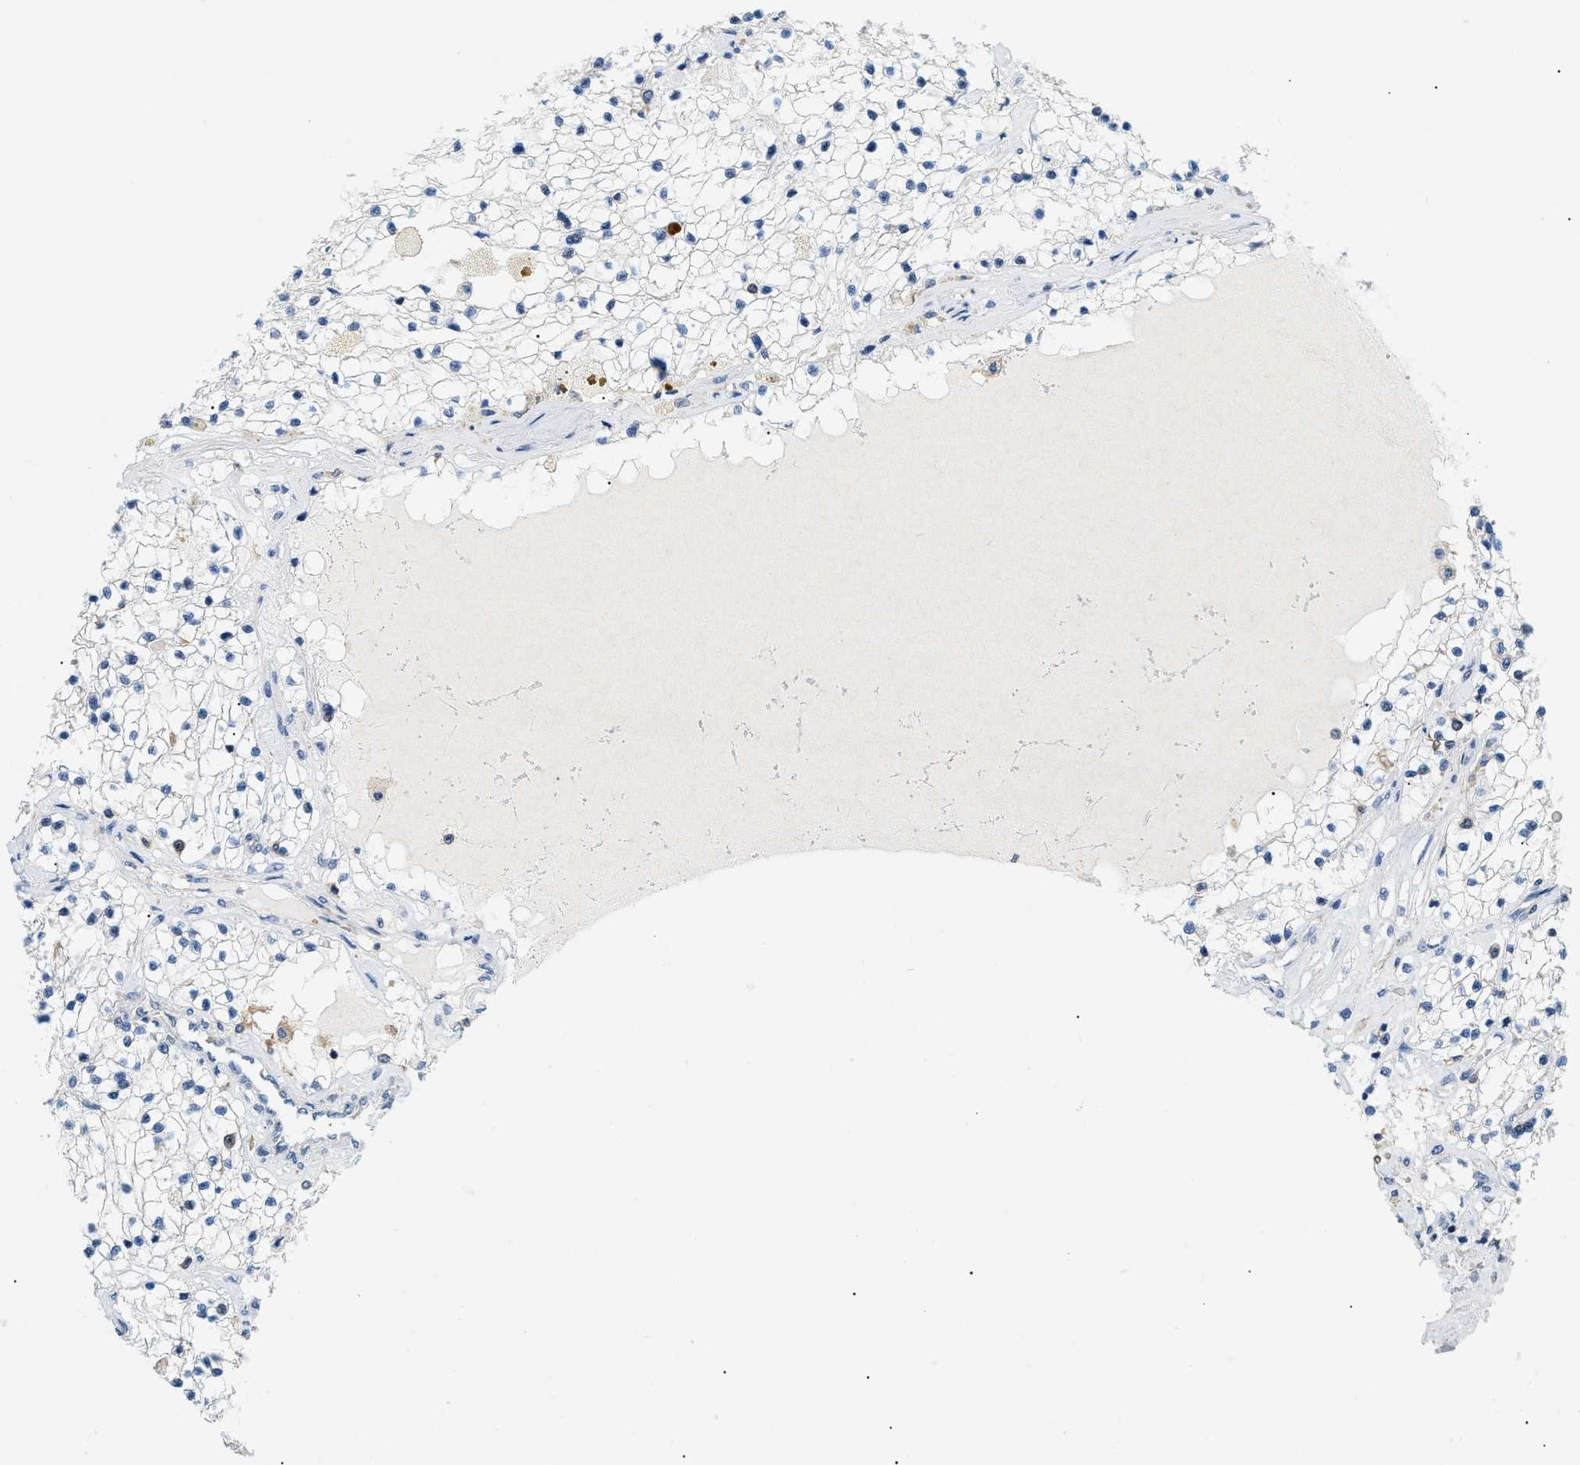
{"staining": {"intensity": "negative", "quantity": "none", "location": "none"}, "tissue": "renal cancer", "cell_type": "Tumor cells", "image_type": "cancer", "snomed": [{"axis": "morphology", "description": "Adenocarcinoma, NOS"}, {"axis": "topography", "description": "Kidney"}], "caption": "Immunohistochemistry (IHC) of renal adenocarcinoma displays no positivity in tumor cells.", "gene": "INPP5D", "patient": {"sex": "male", "age": 68}}